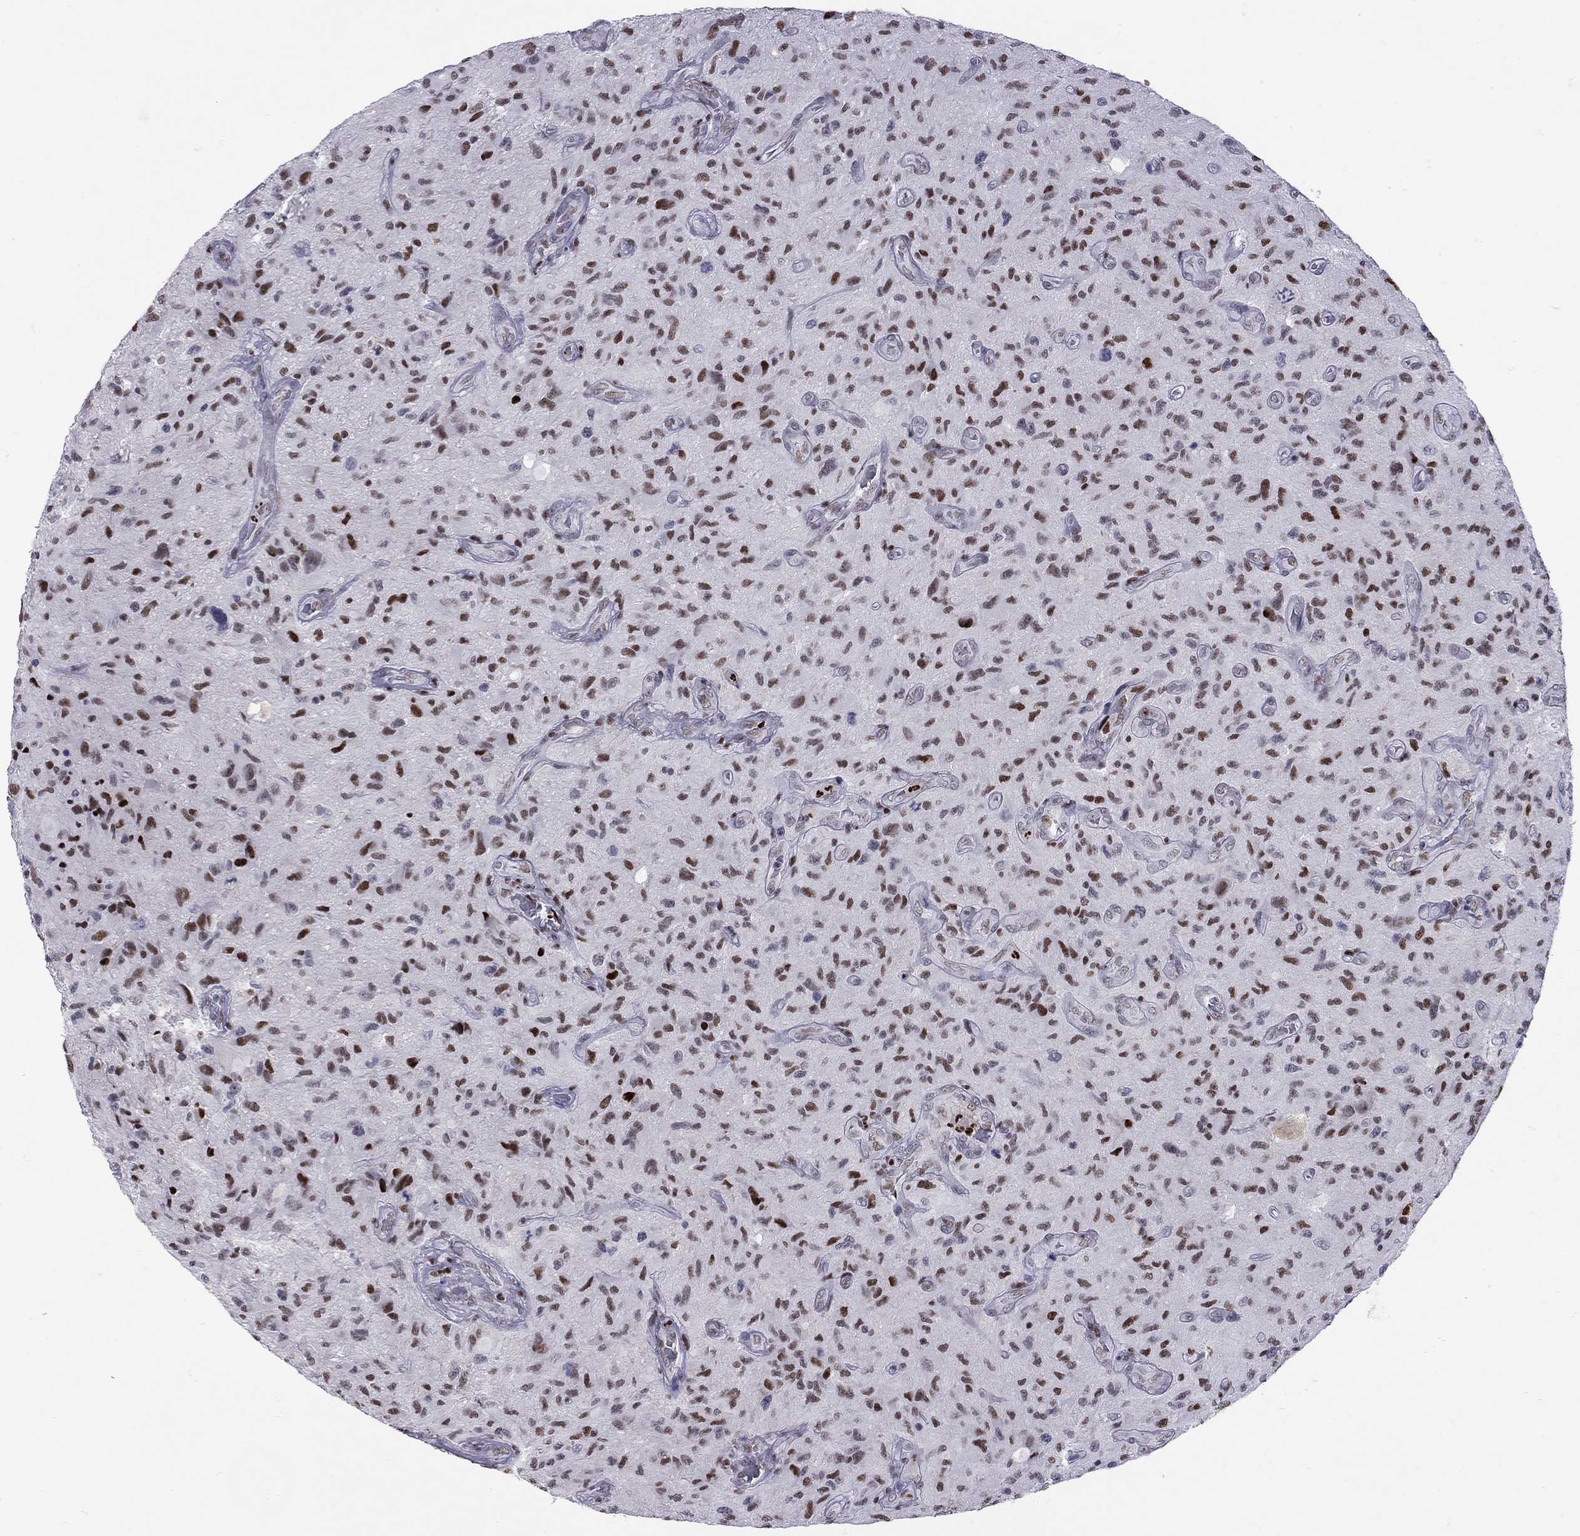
{"staining": {"intensity": "strong", "quantity": ">75%", "location": "nuclear"}, "tissue": "glioma", "cell_type": "Tumor cells", "image_type": "cancer", "snomed": [{"axis": "morphology", "description": "Glioma, malignant, NOS"}, {"axis": "morphology", "description": "Glioma, malignant, High grade"}, {"axis": "topography", "description": "Brain"}], "caption": "Malignant glioma (high-grade) tissue shows strong nuclear expression in about >75% of tumor cells", "gene": "PCGF3", "patient": {"sex": "female", "age": 71}}